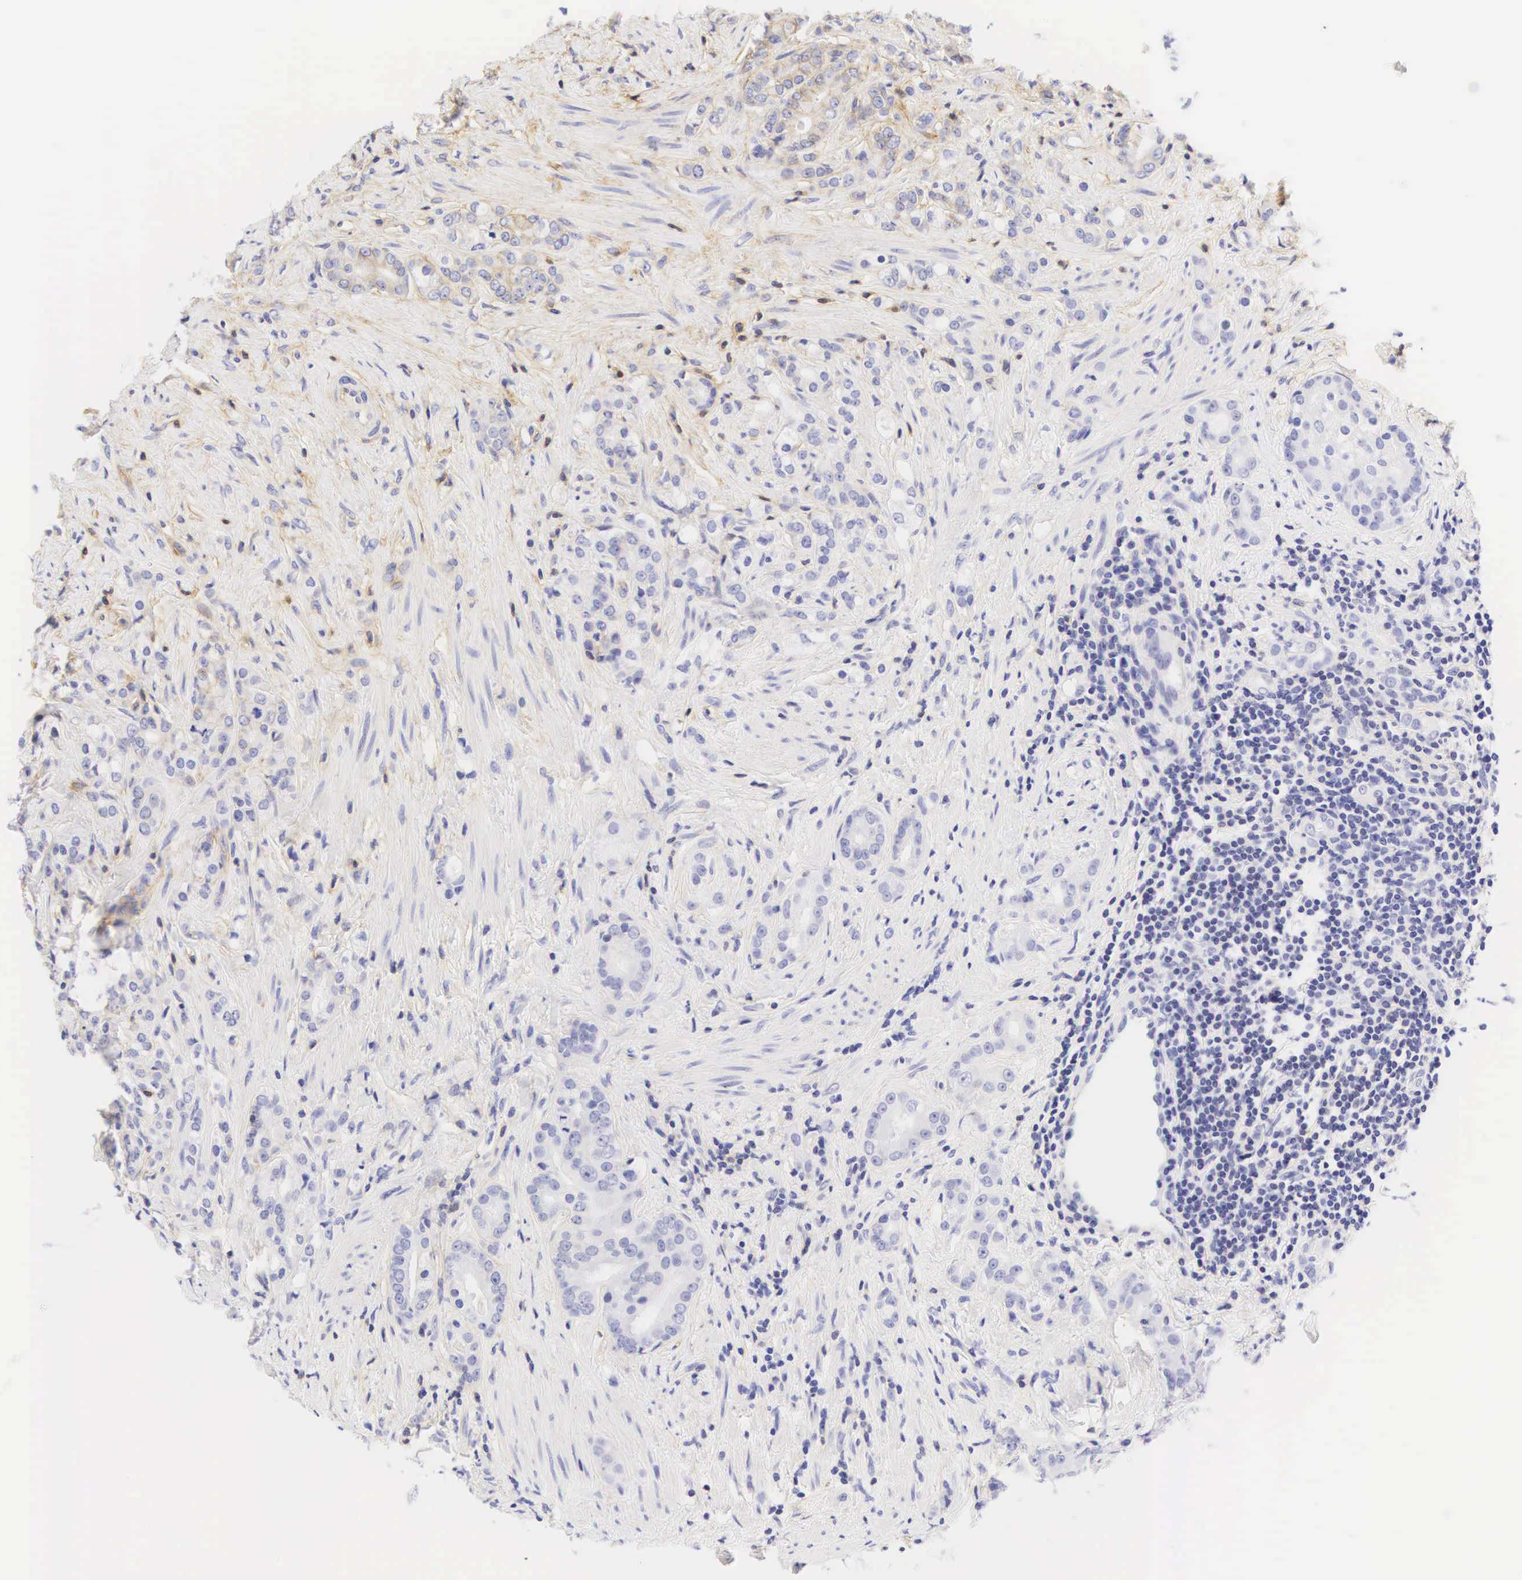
{"staining": {"intensity": "negative", "quantity": "none", "location": "none"}, "tissue": "prostate cancer", "cell_type": "Tumor cells", "image_type": "cancer", "snomed": [{"axis": "morphology", "description": "Adenocarcinoma, Medium grade"}, {"axis": "topography", "description": "Prostate"}], "caption": "A photomicrograph of human prostate medium-grade adenocarcinoma is negative for staining in tumor cells.", "gene": "CD99", "patient": {"sex": "male", "age": 59}}